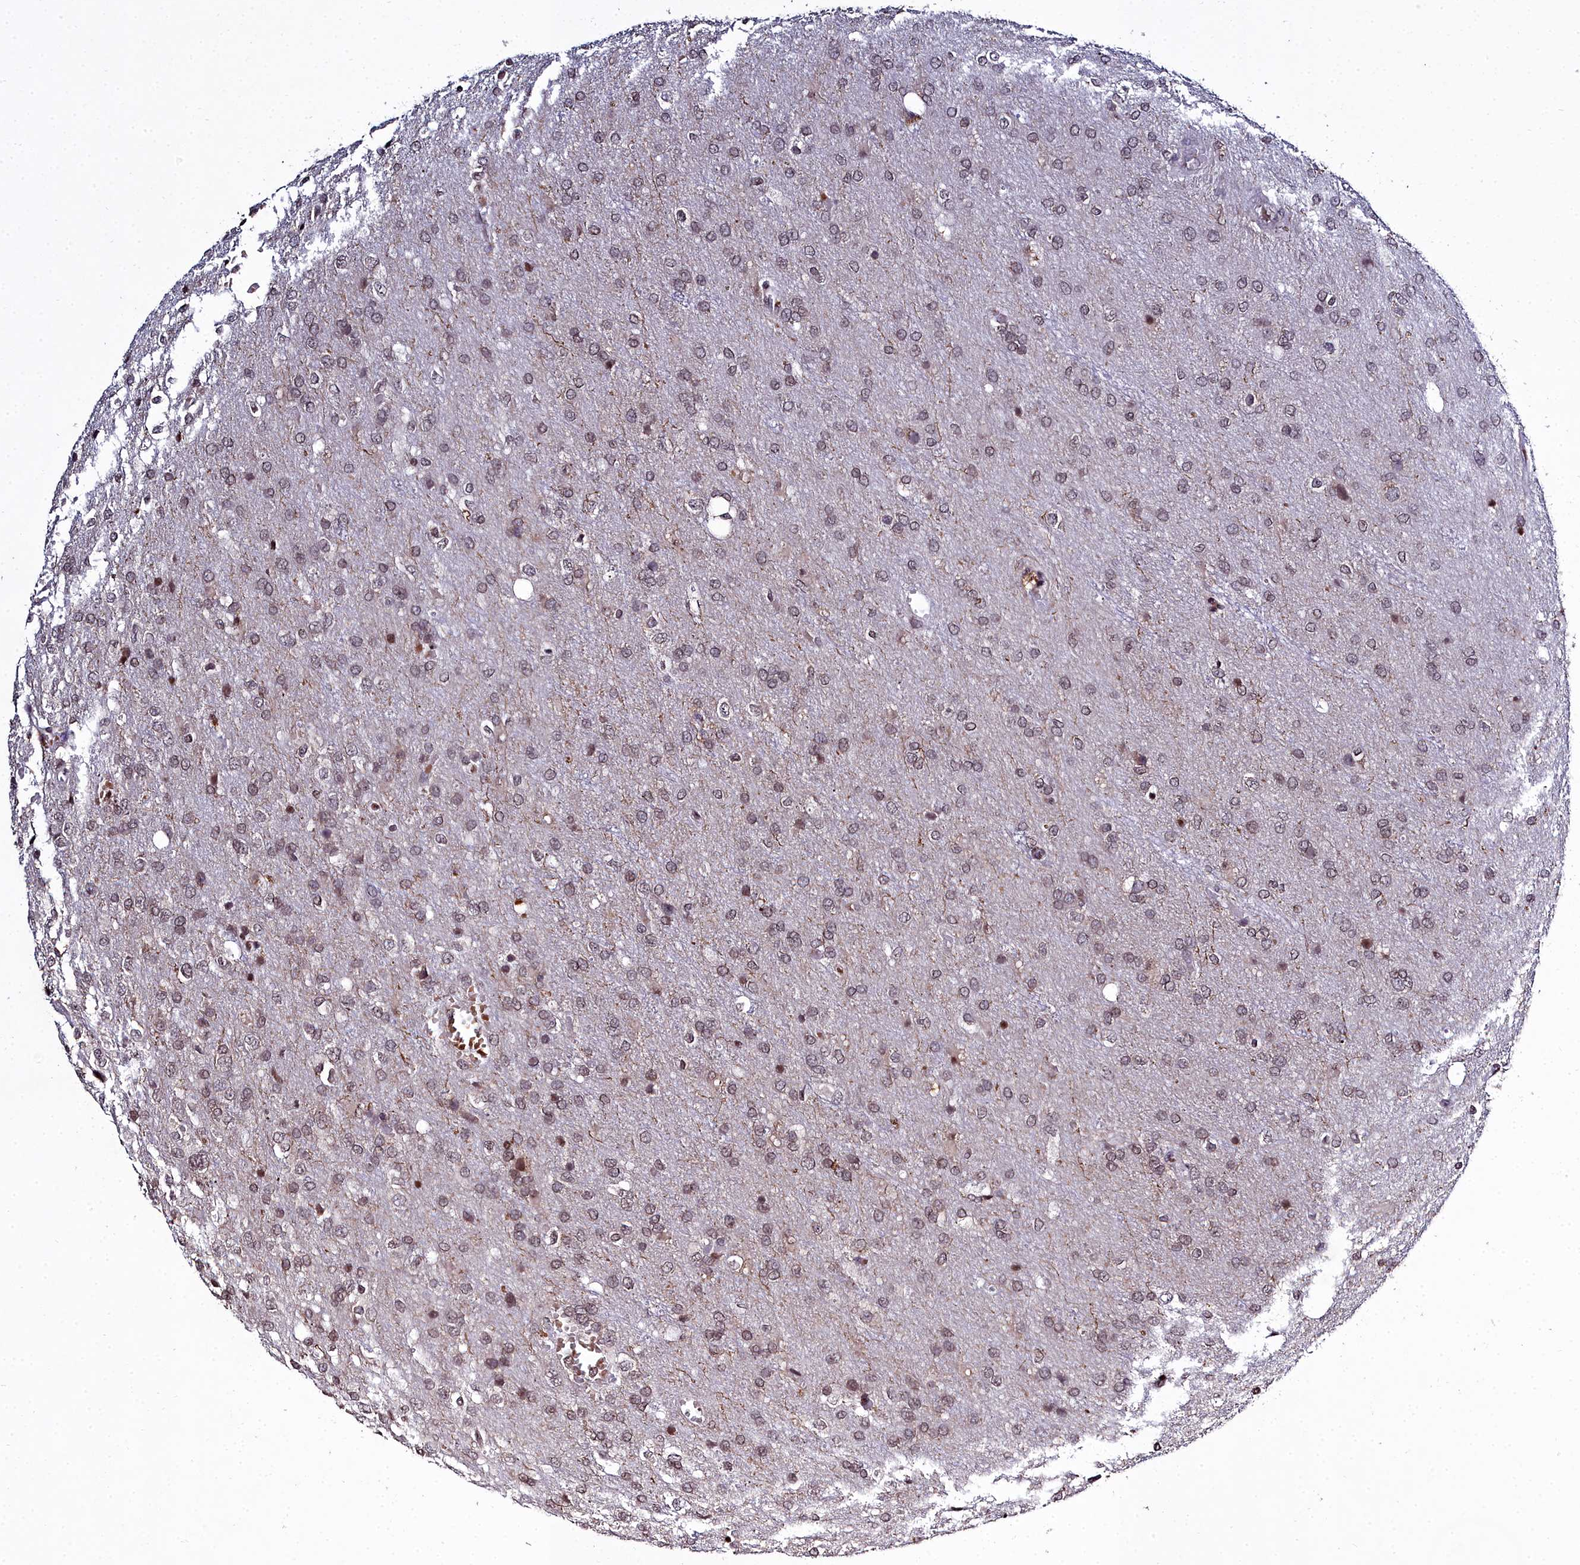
{"staining": {"intensity": "weak", "quantity": ">75%", "location": "cytoplasmic/membranous"}, "tissue": "glioma", "cell_type": "Tumor cells", "image_type": "cancer", "snomed": [{"axis": "morphology", "description": "Glioma, malignant, High grade"}, {"axis": "topography", "description": "Brain"}], "caption": "A low amount of weak cytoplasmic/membranous positivity is appreciated in approximately >75% of tumor cells in high-grade glioma (malignant) tissue.", "gene": "FZD4", "patient": {"sex": "female", "age": 74}}